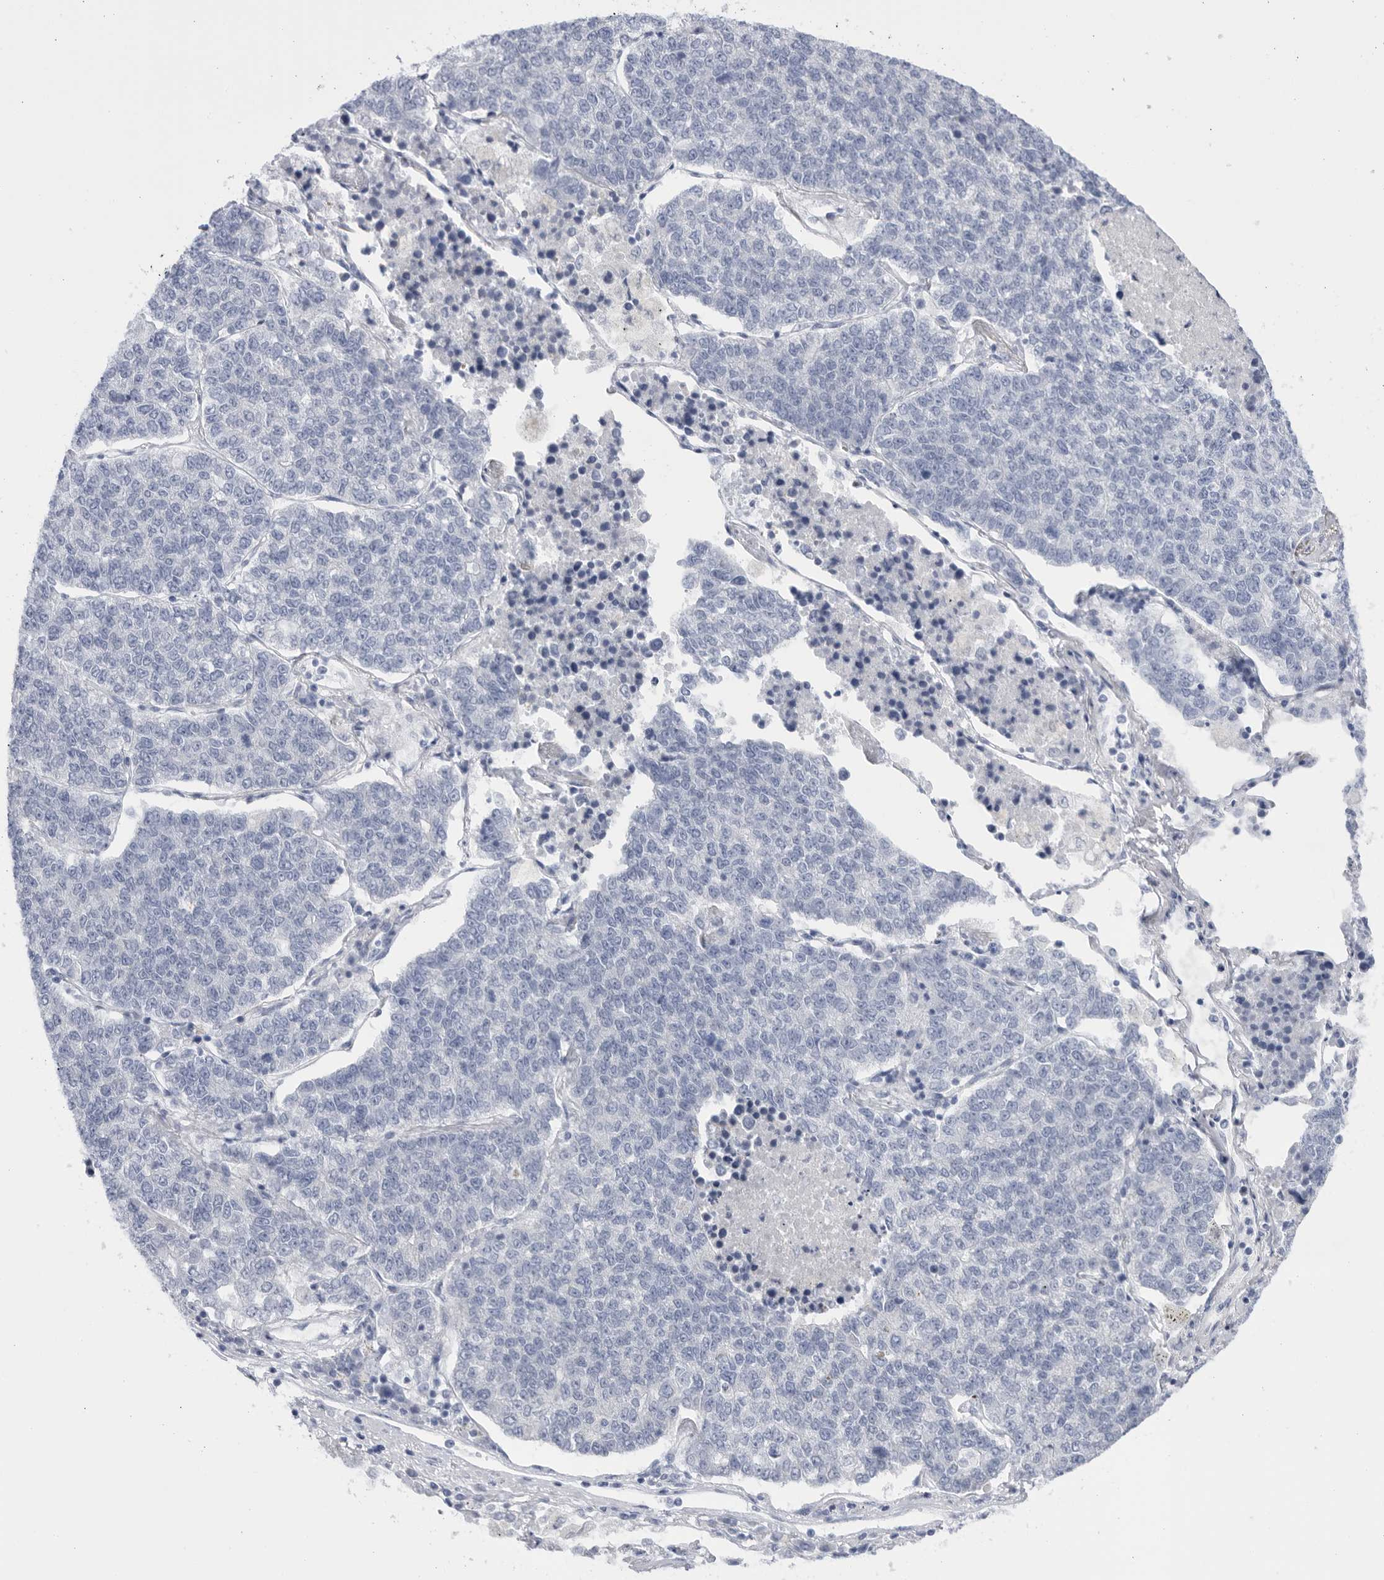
{"staining": {"intensity": "negative", "quantity": "none", "location": "none"}, "tissue": "lung cancer", "cell_type": "Tumor cells", "image_type": "cancer", "snomed": [{"axis": "morphology", "description": "Adenocarcinoma, NOS"}, {"axis": "topography", "description": "Lung"}], "caption": "Immunohistochemistry (IHC) of human lung cancer demonstrates no expression in tumor cells.", "gene": "CCDC181", "patient": {"sex": "male", "age": 49}}